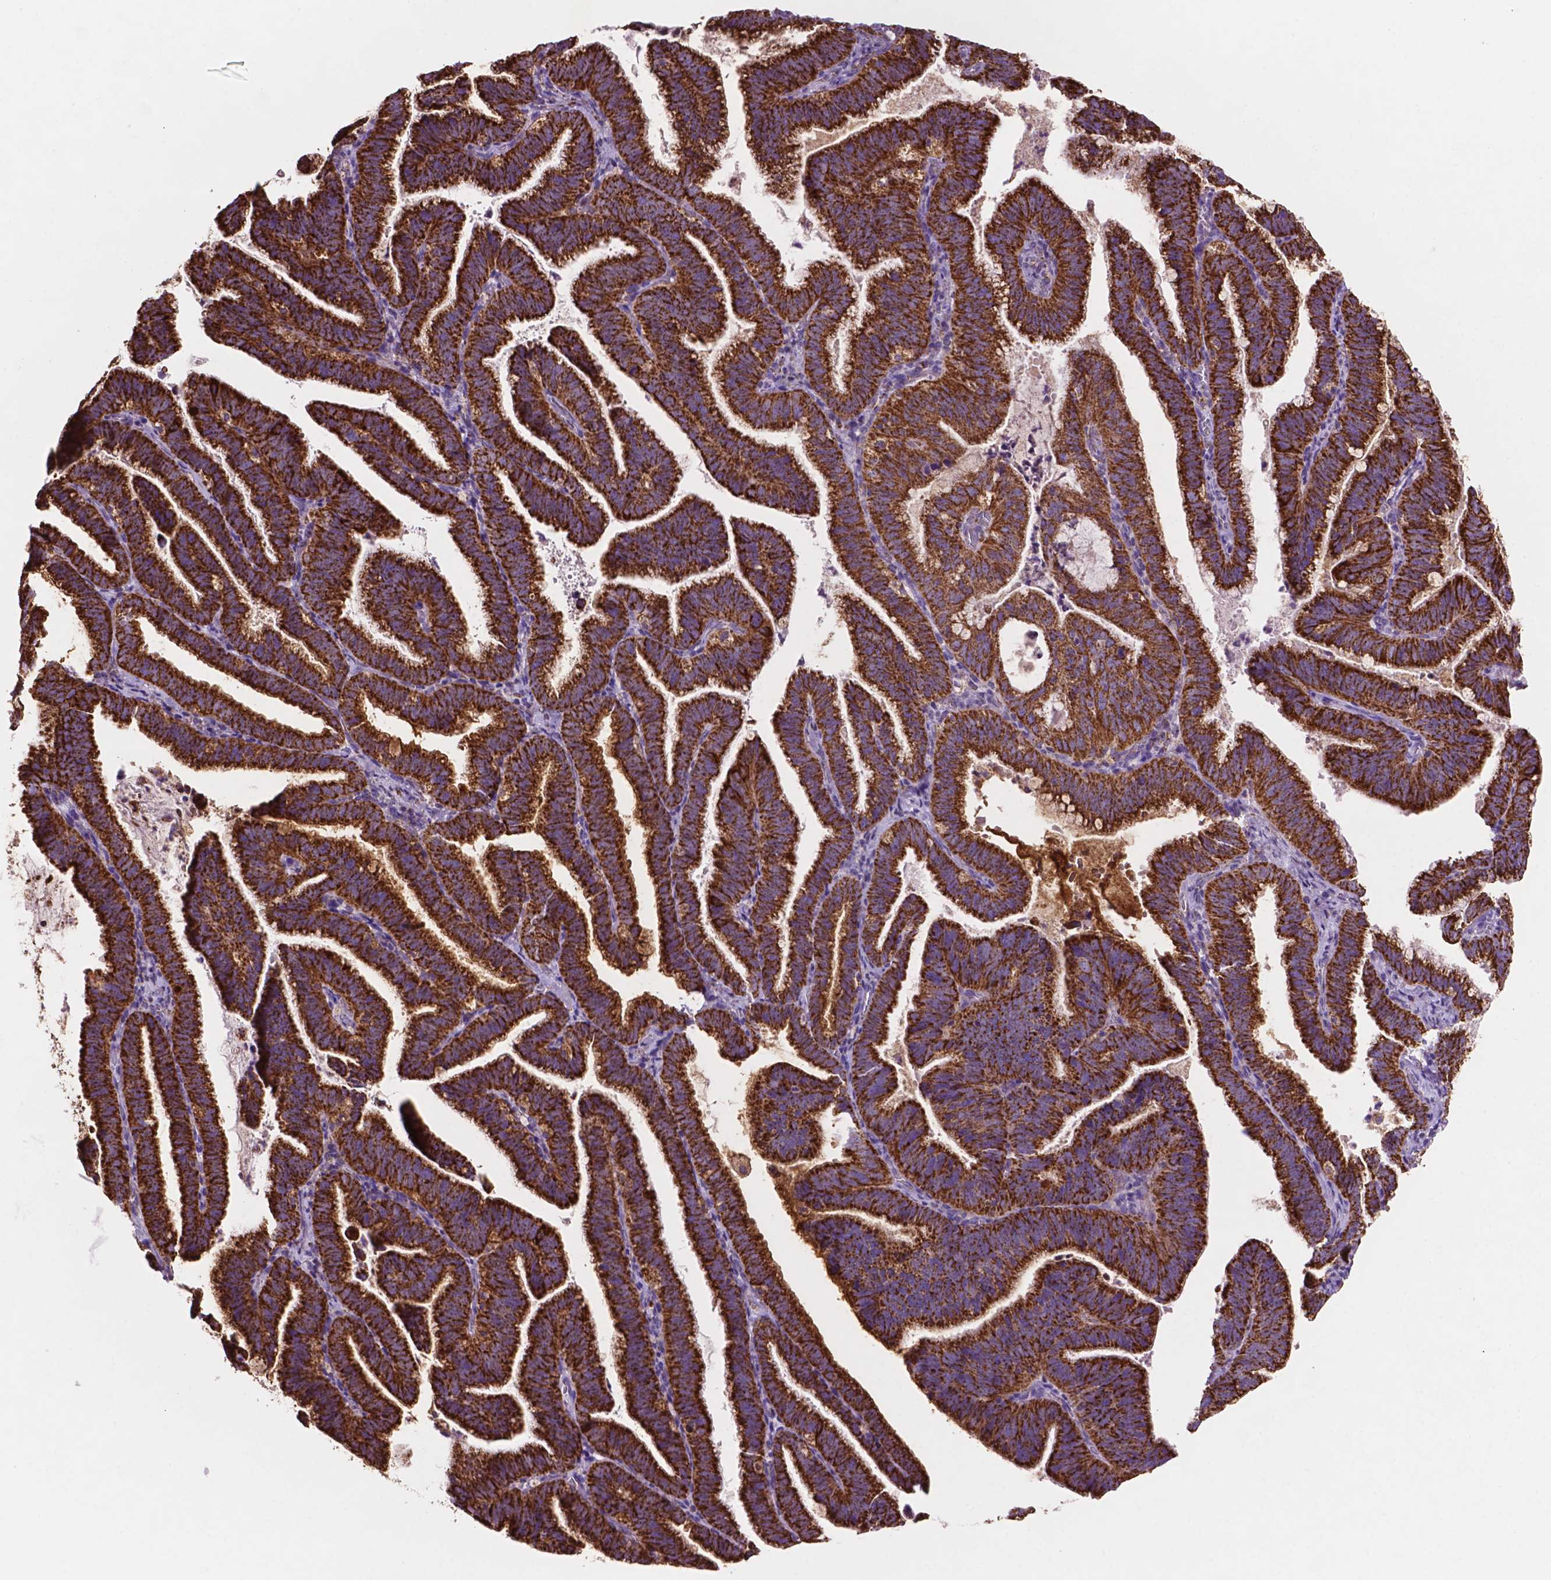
{"staining": {"intensity": "strong", "quantity": ">75%", "location": "cytoplasmic/membranous"}, "tissue": "cervical cancer", "cell_type": "Tumor cells", "image_type": "cancer", "snomed": [{"axis": "morphology", "description": "Adenocarcinoma, NOS"}, {"axis": "topography", "description": "Cervix"}], "caption": "IHC histopathology image of neoplastic tissue: human cervical cancer (adenocarcinoma) stained using IHC displays high levels of strong protein expression localized specifically in the cytoplasmic/membranous of tumor cells, appearing as a cytoplasmic/membranous brown color.", "gene": "HSPD1", "patient": {"sex": "female", "age": 61}}